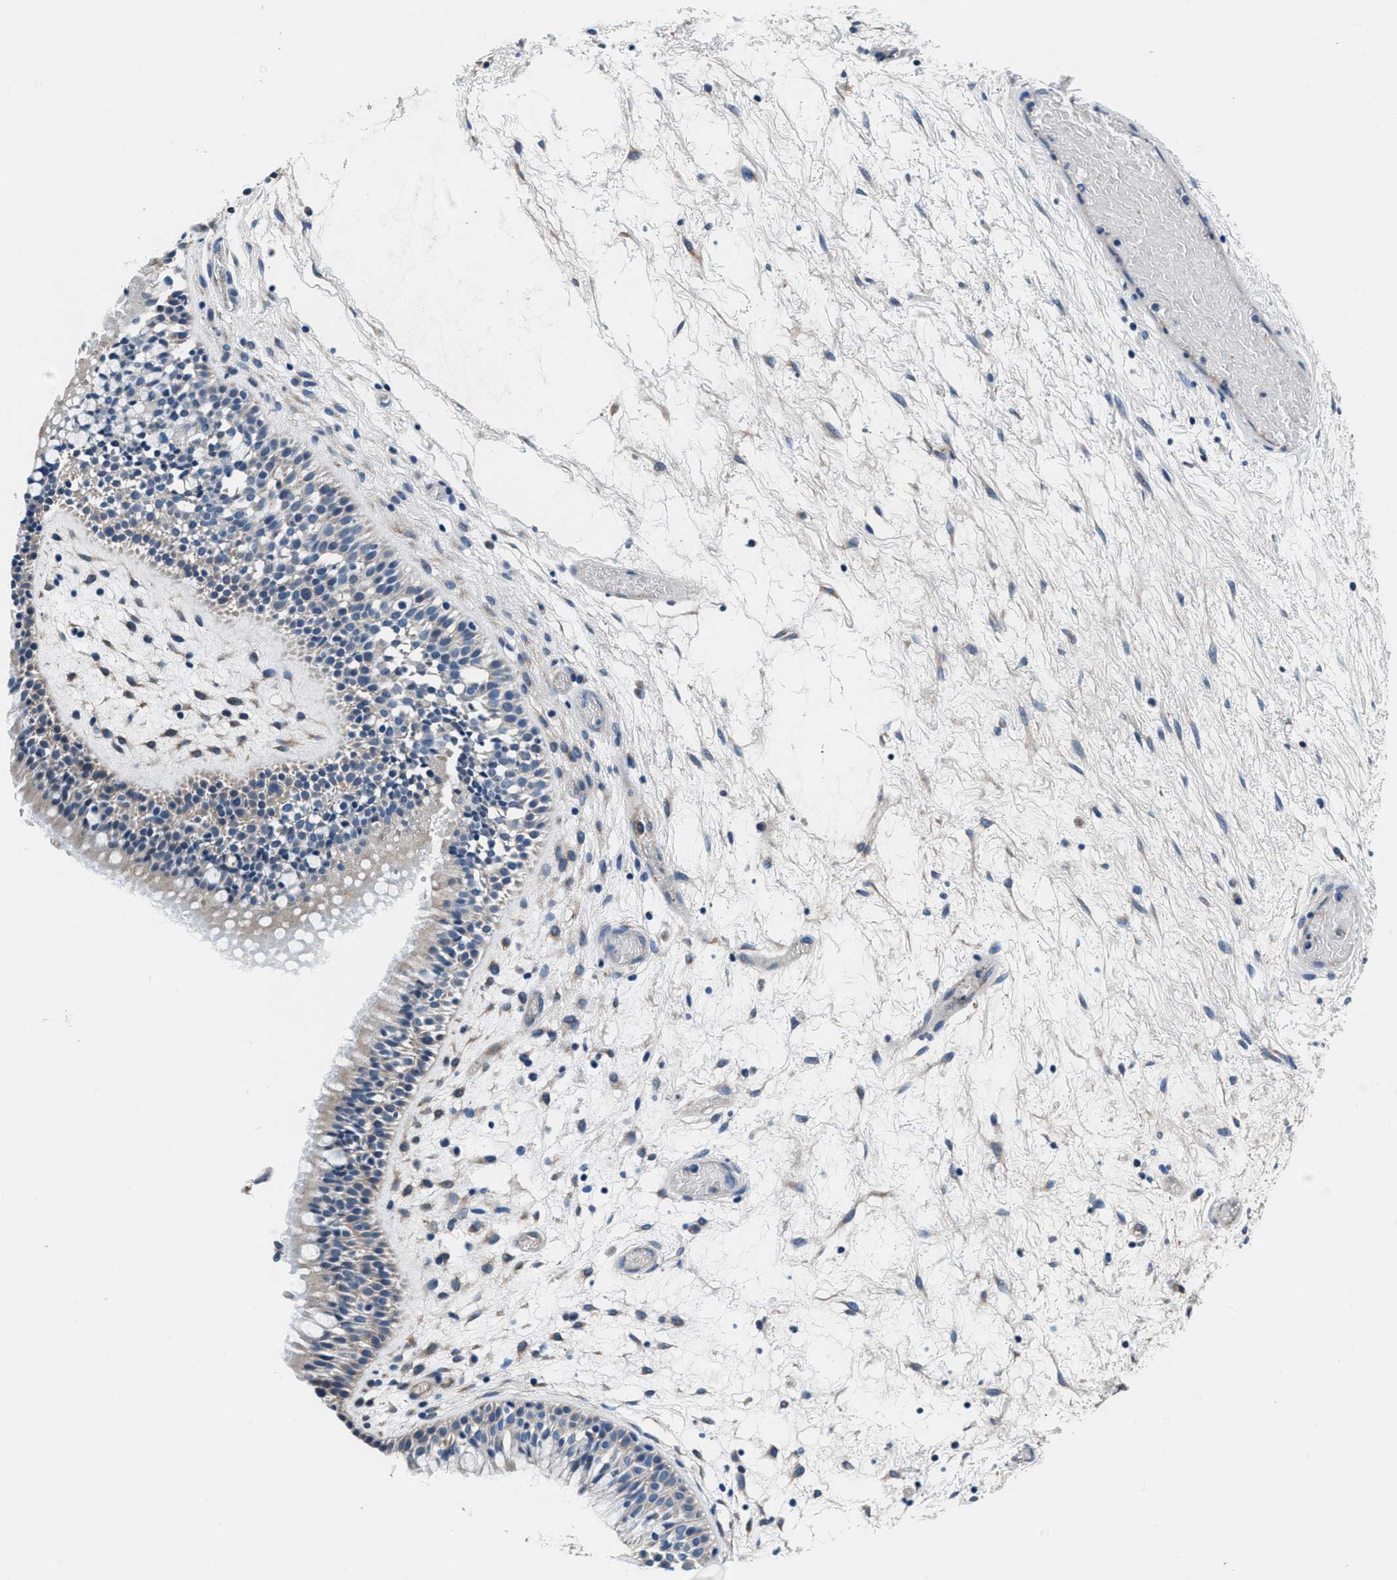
{"staining": {"intensity": "weak", "quantity": "<25%", "location": "cytoplasmic/membranous"}, "tissue": "nasopharynx", "cell_type": "Respiratory epithelial cells", "image_type": "normal", "snomed": [{"axis": "morphology", "description": "Normal tissue, NOS"}, {"axis": "morphology", "description": "Inflammation, NOS"}, {"axis": "topography", "description": "Nasopharynx"}], "caption": "Nasopharynx was stained to show a protein in brown. There is no significant expression in respiratory epithelial cells. The staining was performed using DAB to visualize the protein expression in brown, while the nuclei were stained in blue with hematoxylin (Magnification: 20x).", "gene": "PRTFDC1", "patient": {"sex": "male", "age": 48}}